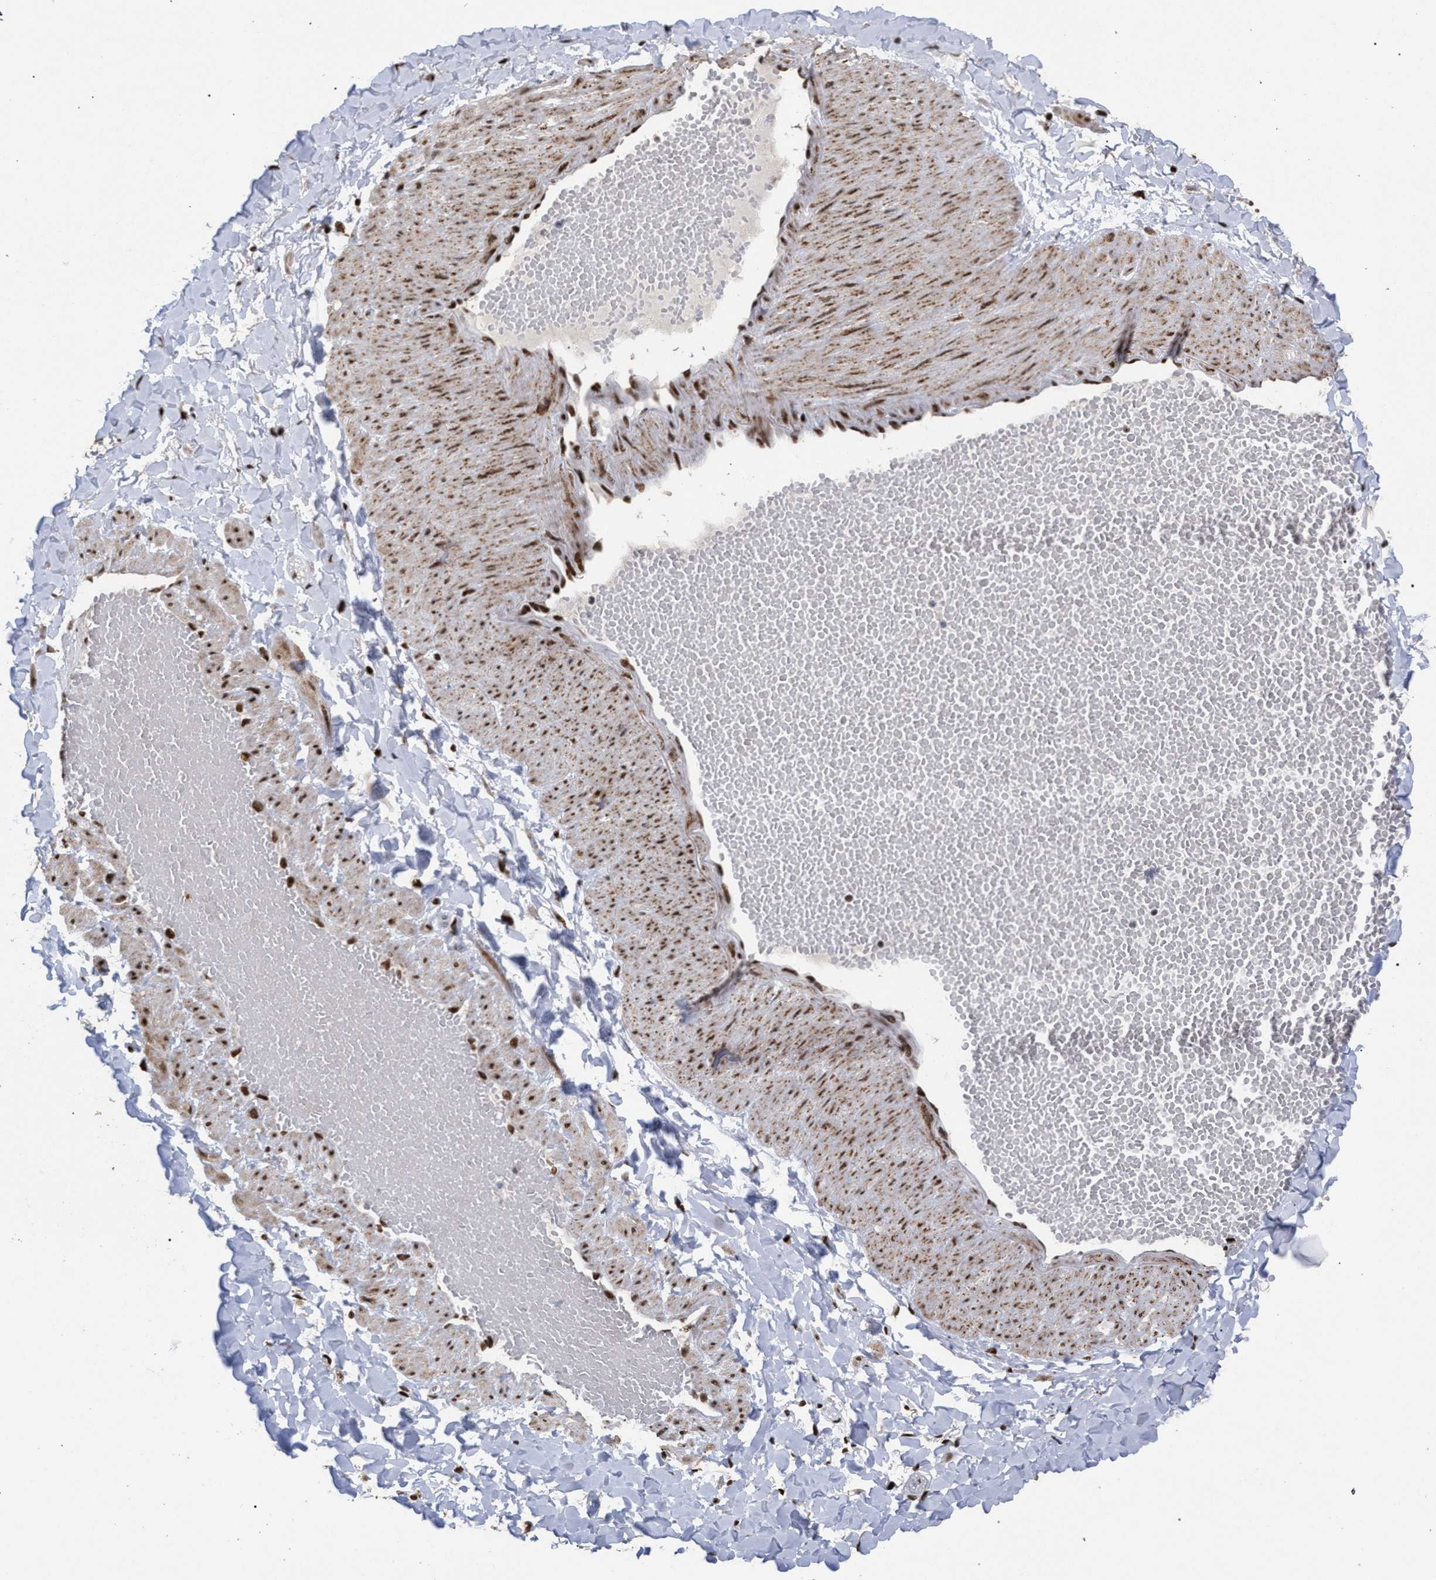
{"staining": {"intensity": "moderate", "quantity": ">75%", "location": "cytoplasmic/membranous,nuclear"}, "tissue": "adipose tissue", "cell_type": "Adipocytes", "image_type": "normal", "snomed": [{"axis": "morphology", "description": "Normal tissue, NOS"}, {"axis": "topography", "description": "Adipose tissue"}, {"axis": "topography", "description": "Vascular tissue"}, {"axis": "topography", "description": "Peripheral nerve tissue"}], "caption": "About >75% of adipocytes in normal adipose tissue reveal moderate cytoplasmic/membranous,nuclear protein expression as visualized by brown immunohistochemical staining.", "gene": "TP53BP1", "patient": {"sex": "male", "age": 25}}